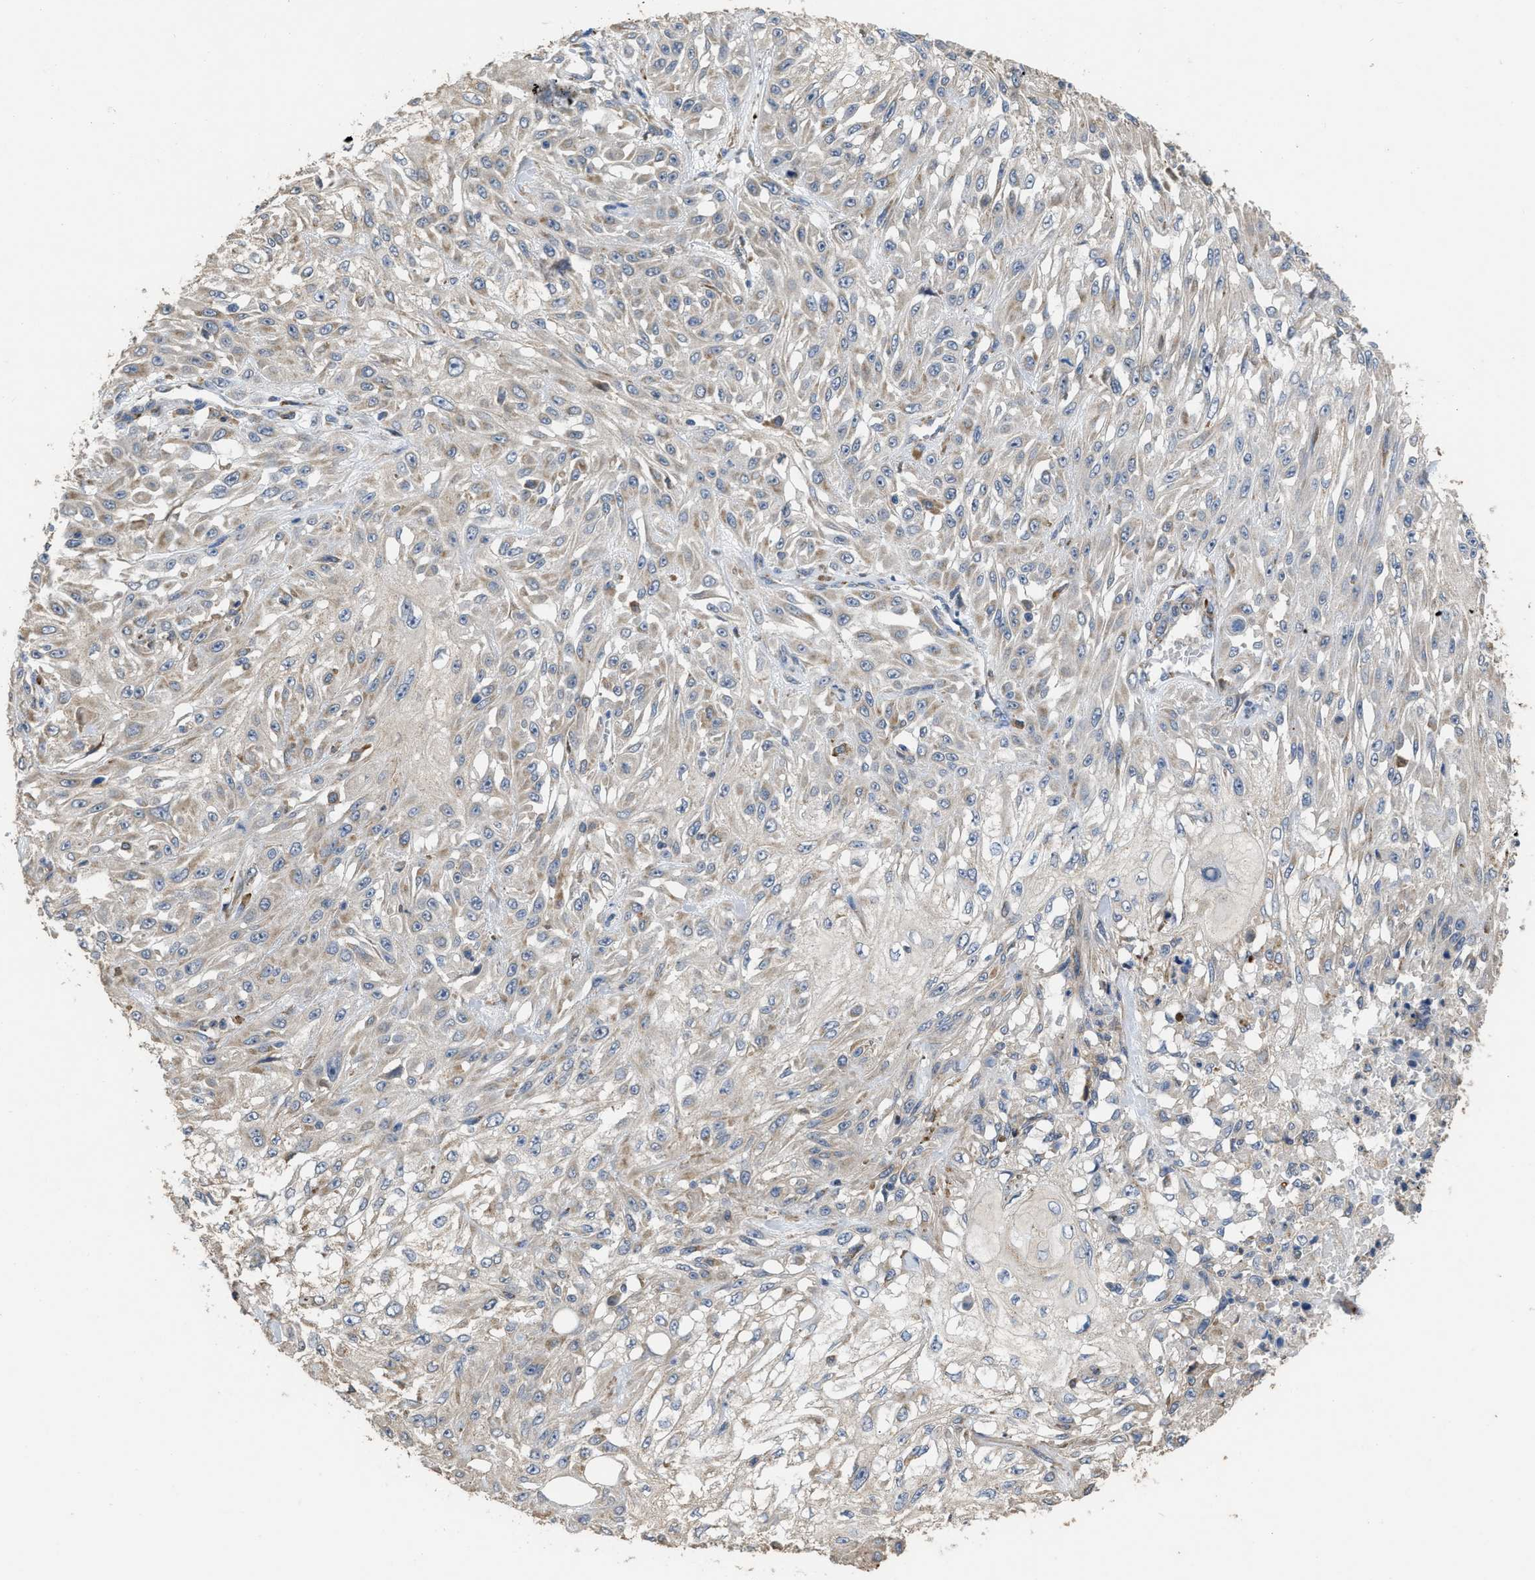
{"staining": {"intensity": "weak", "quantity": ">75%", "location": "cytoplasmic/membranous"}, "tissue": "skin cancer", "cell_type": "Tumor cells", "image_type": "cancer", "snomed": [{"axis": "morphology", "description": "Squamous cell carcinoma, NOS"}, {"axis": "morphology", "description": "Squamous cell carcinoma, metastatic, NOS"}, {"axis": "topography", "description": "Skin"}, {"axis": "topography", "description": "Lymph node"}], "caption": "Immunohistochemical staining of human squamous cell carcinoma (skin) shows low levels of weak cytoplasmic/membranous positivity in approximately >75% of tumor cells.", "gene": "AK2", "patient": {"sex": "male", "age": 75}}